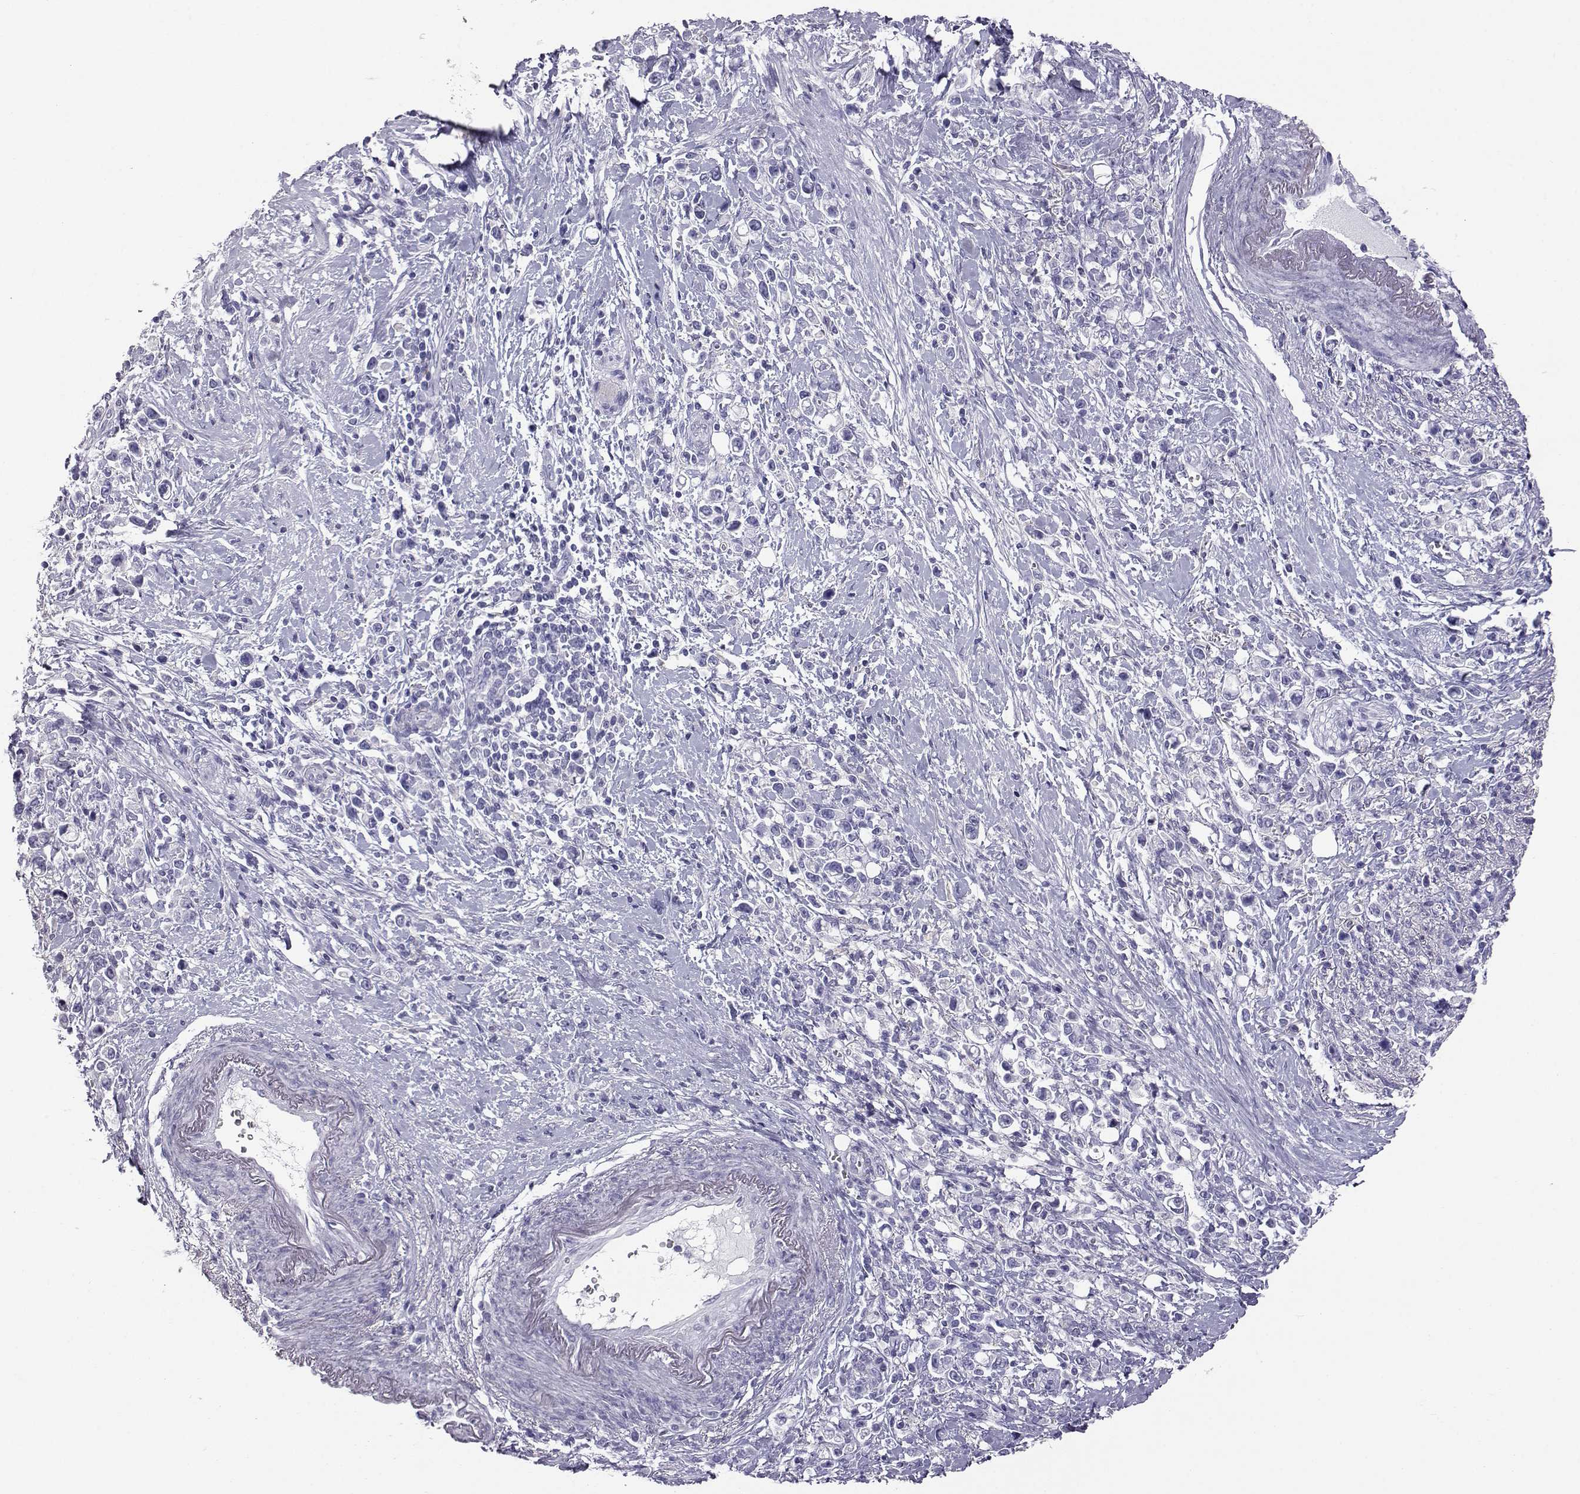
{"staining": {"intensity": "negative", "quantity": "none", "location": "none"}, "tissue": "stomach cancer", "cell_type": "Tumor cells", "image_type": "cancer", "snomed": [{"axis": "morphology", "description": "Adenocarcinoma, NOS"}, {"axis": "topography", "description": "Stomach"}], "caption": "Tumor cells show no significant protein positivity in stomach cancer.", "gene": "AKR1B1", "patient": {"sex": "male", "age": 63}}